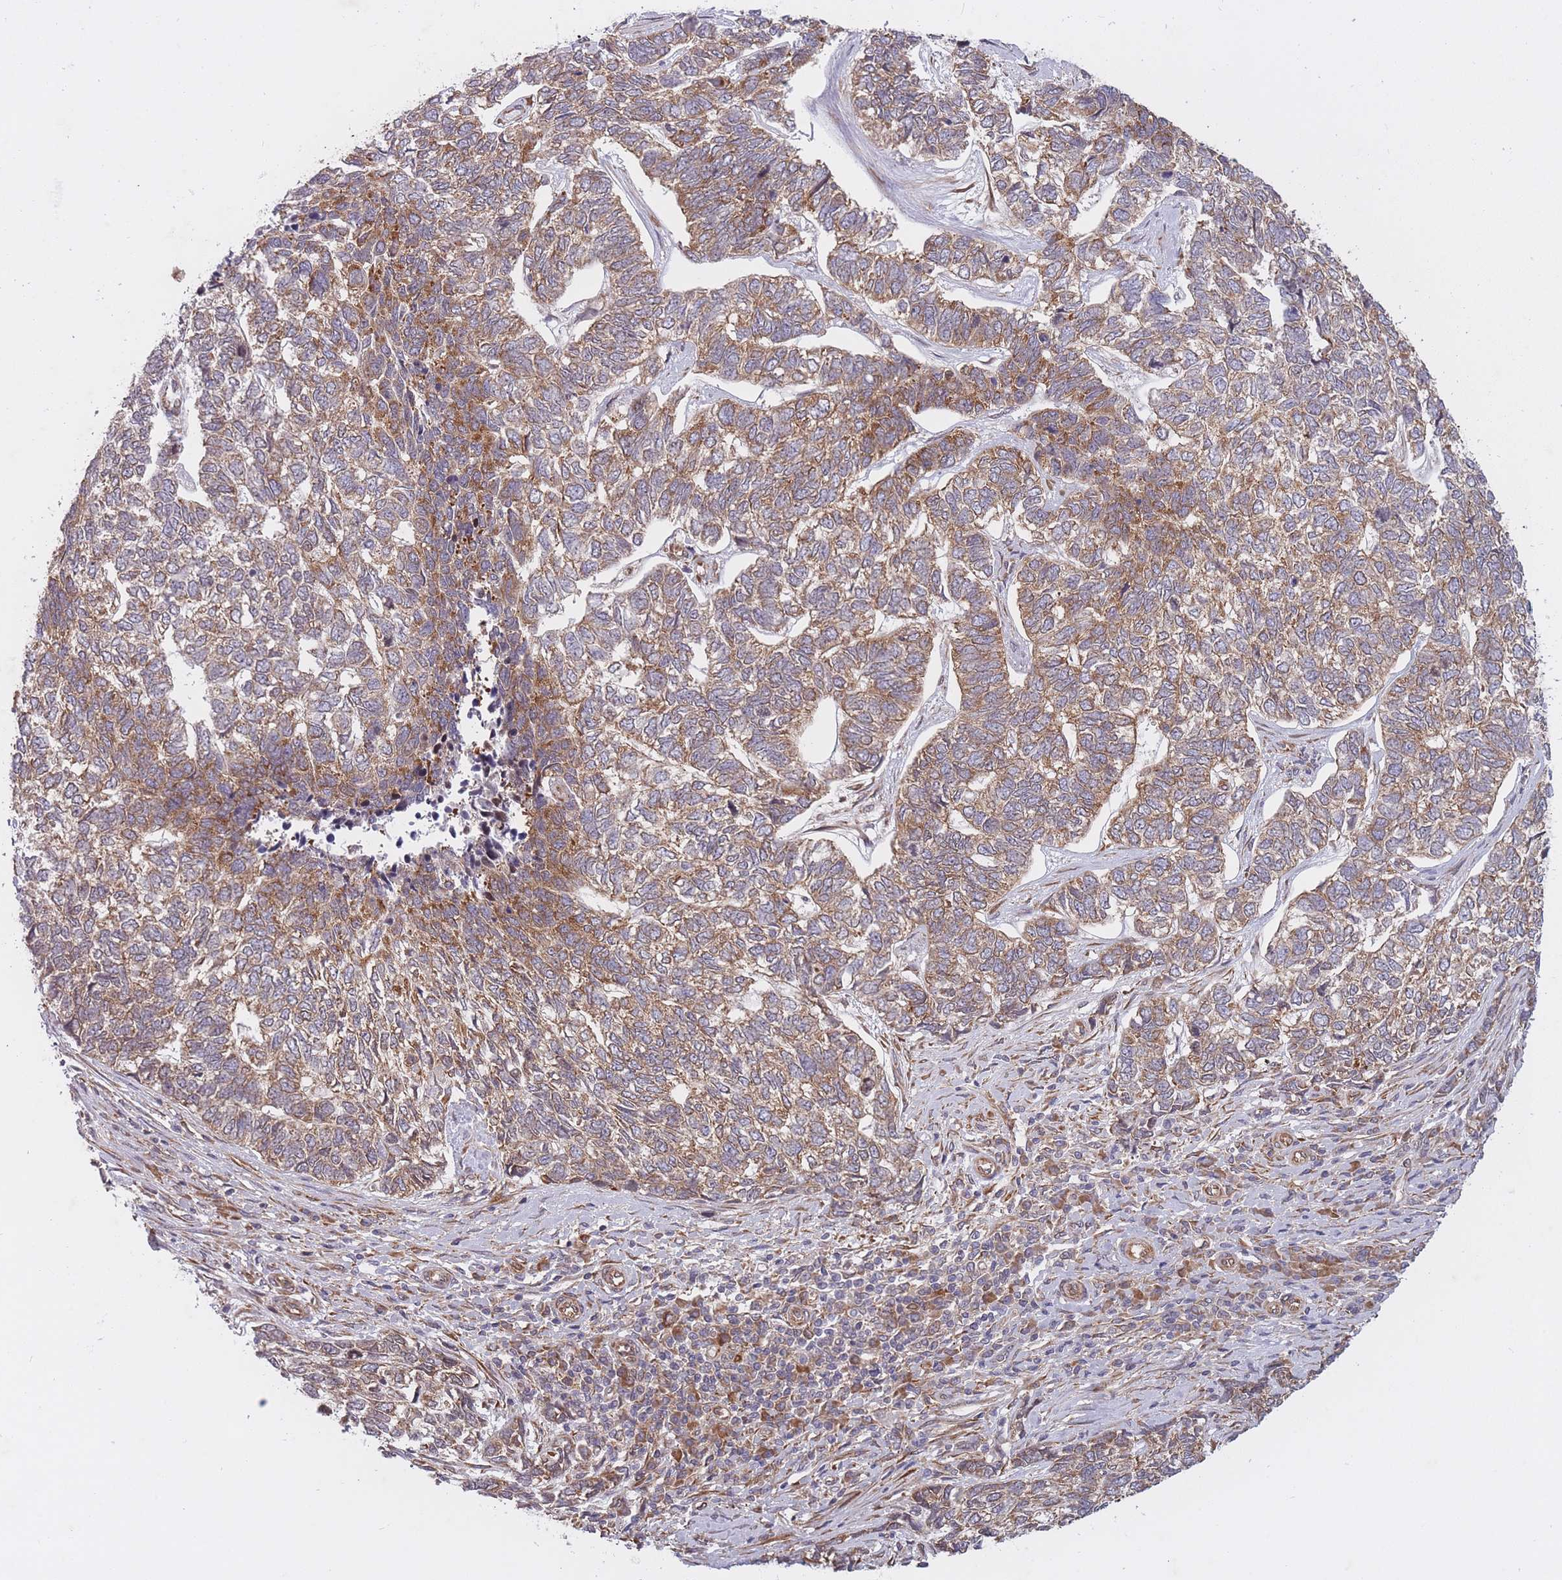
{"staining": {"intensity": "moderate", "quantity": ">75%", "location": "cytoplasmic/membranous"}, "tissue": "skin cancer", "cell_type": "Tumor cells", "image_type": "cancer", "snomed": [{"axis": "morphology", "description": "Basal cell carcinoma"}, {"axis": "topography", "description": "Skin"}], "caption": "High-power microscopy captured an immunohistochemistry (IHC) histopathology image of skin cancer, revealing moderate cytoplasmic/membranous staining in about >75% of tumor cells.", "gene": "CCDC124", "patient": {"sex": "female", "age": 65}}